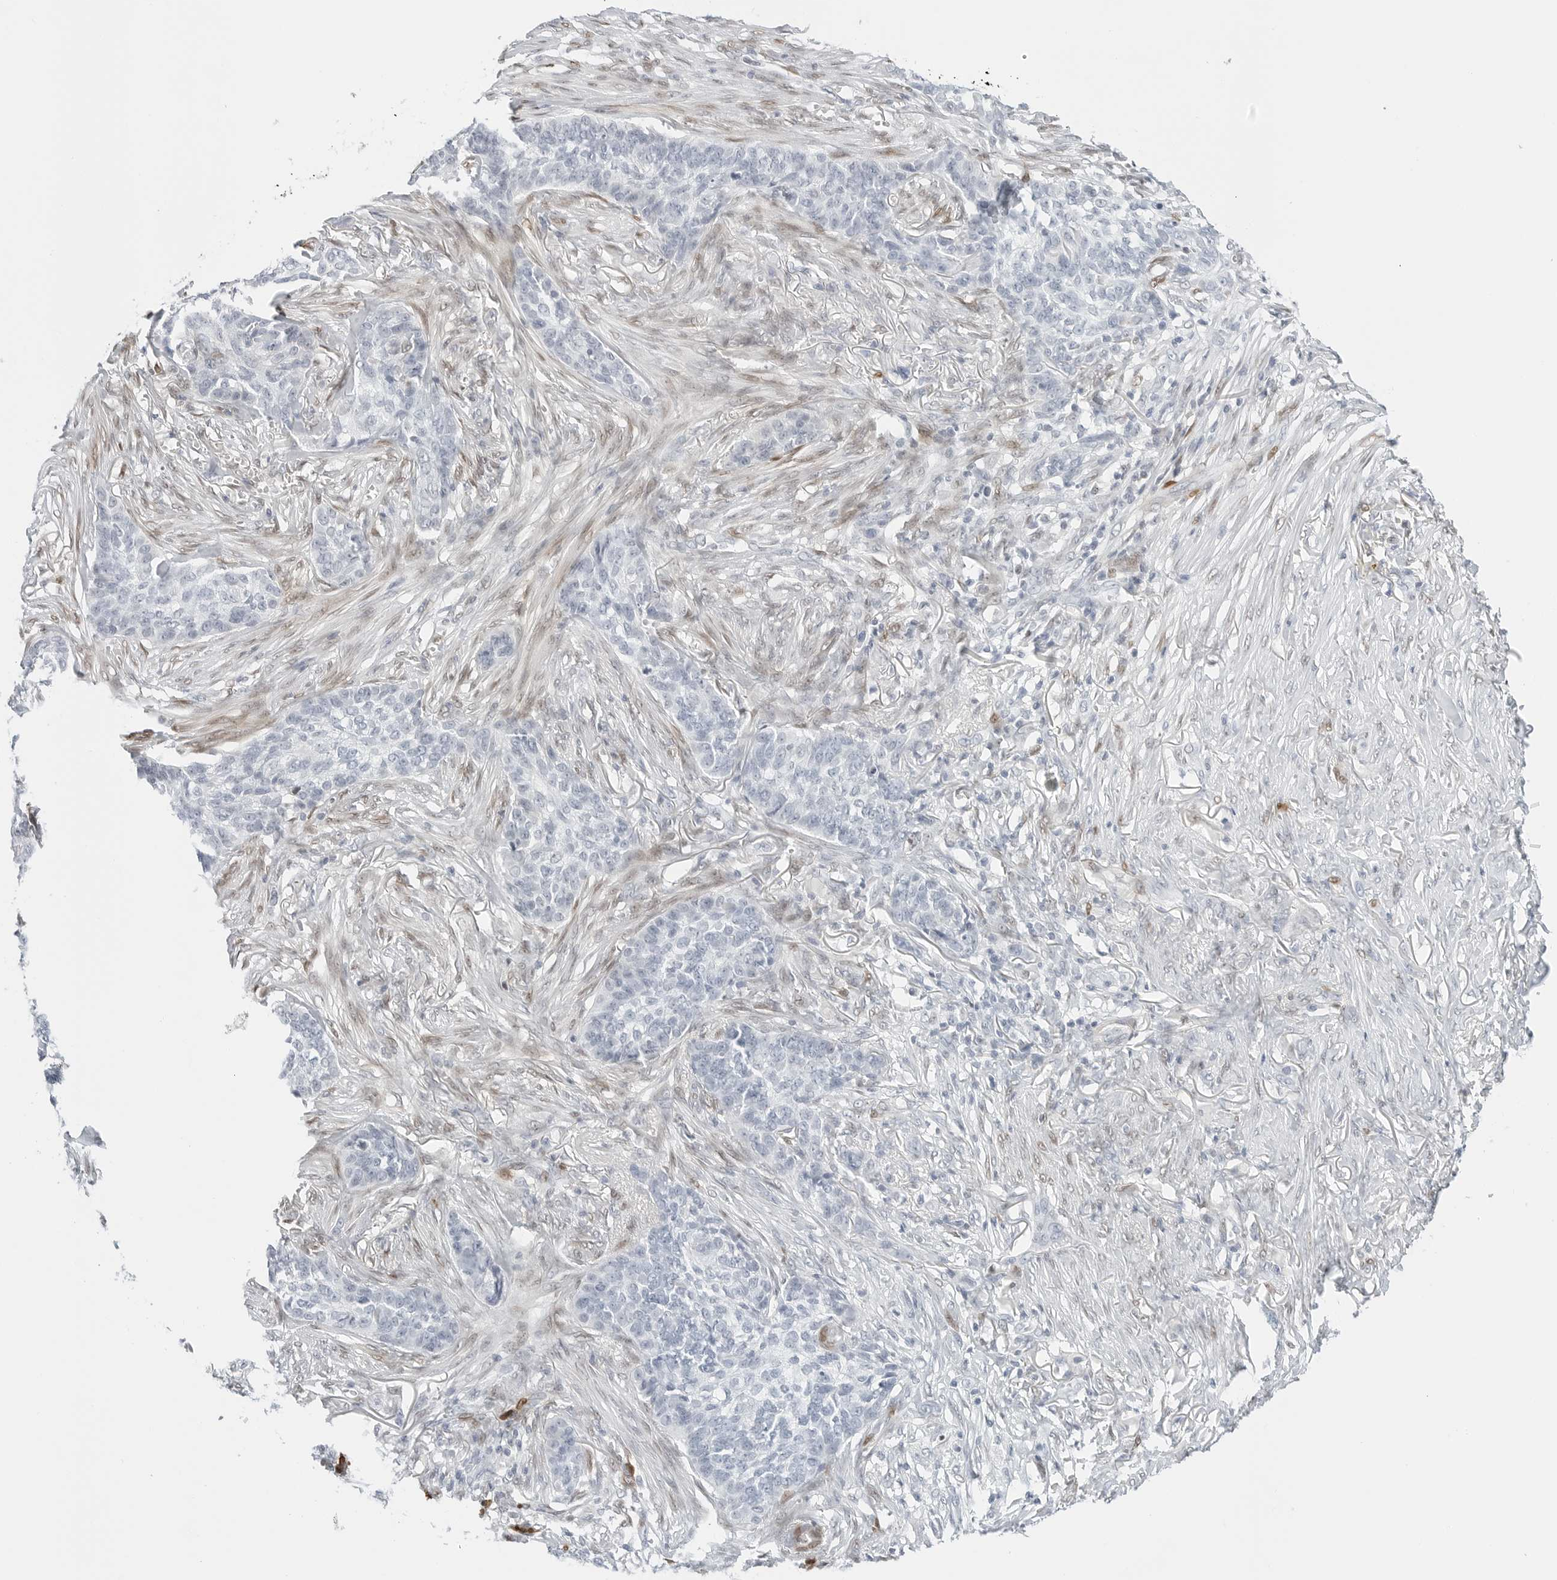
{"staining": {"intensity": "negative", "quantity": "none", "location": "none"}, "tissue": "skin cancer", "cell_type": "Tumor cells", "image_type": "cancer", "snomed": [{"axis": "morphology", "description": "Basal cell carcinoma"}, {"axis": "topography", "description": "Skin"}], "caption": "A high-resolution micrograph shows immunohistochemistry staining of skin cancer, which displays no significant staining in tumor cells. (IHC, brightfield microscopy, high magnification).", "gene": "SPIDR", "patient": {"sex": "male", "age": 85}}